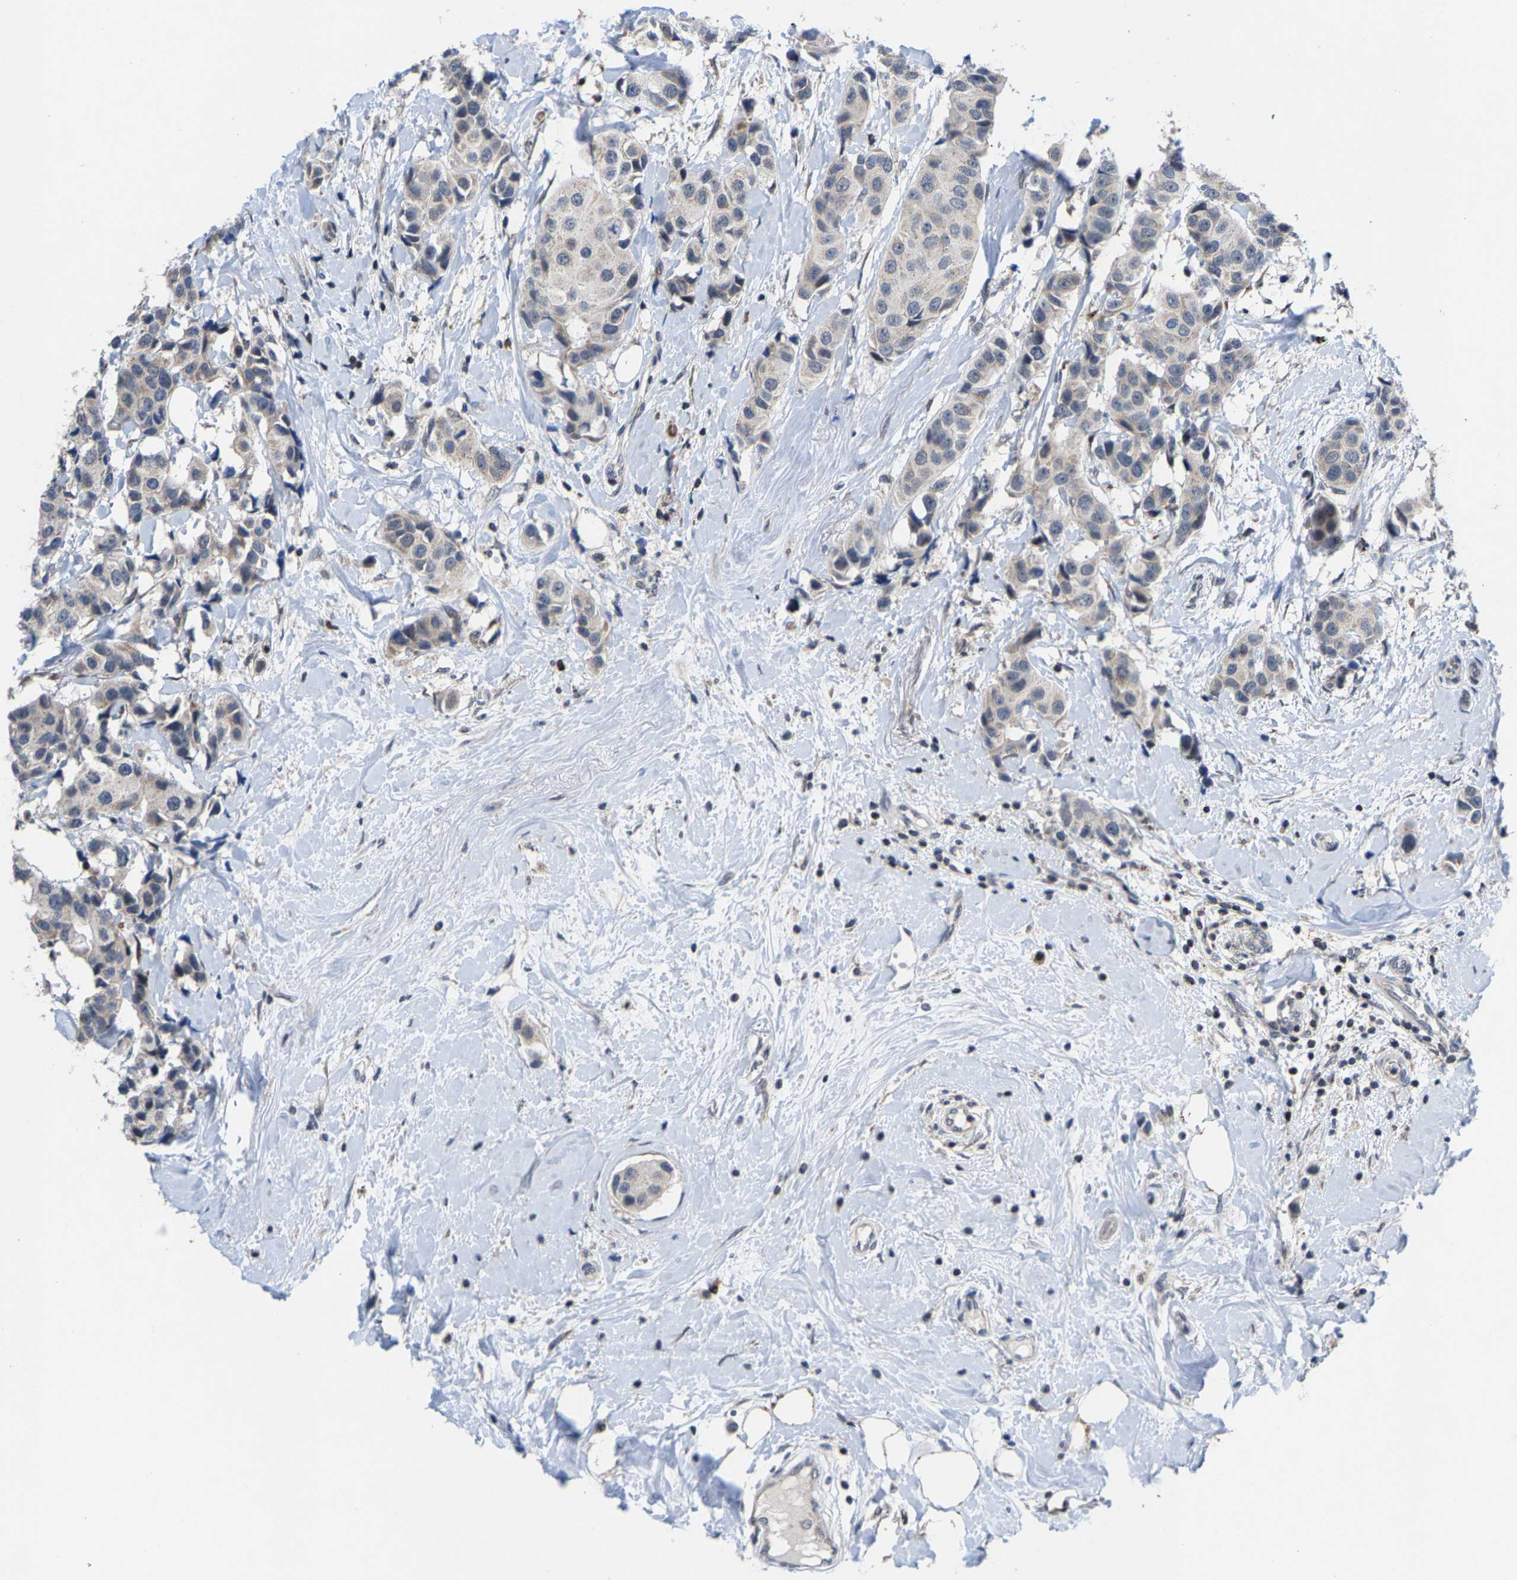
{"staining": {"intensity": "weak", "quantity": "<25%", "location": "cytoplasmic/membranous"}, "tissue": "breast cancer", "cell_type": "Tumor cells", "image_type": "cancer", "snomed": [{"axis": "morphology", "description": "Normal tissue, NOS"}, {"axis": "morphology", "description": "Duct carcinoma"}, {"axis": "topography", "description": "Breast"}], "caption": "Photomicrograph shows no protein staining in tumor cells of intraductal carcinoma (breast) tissue.", "gene": "TDRKH", "patient": {"sex": "female", "age": 39}}